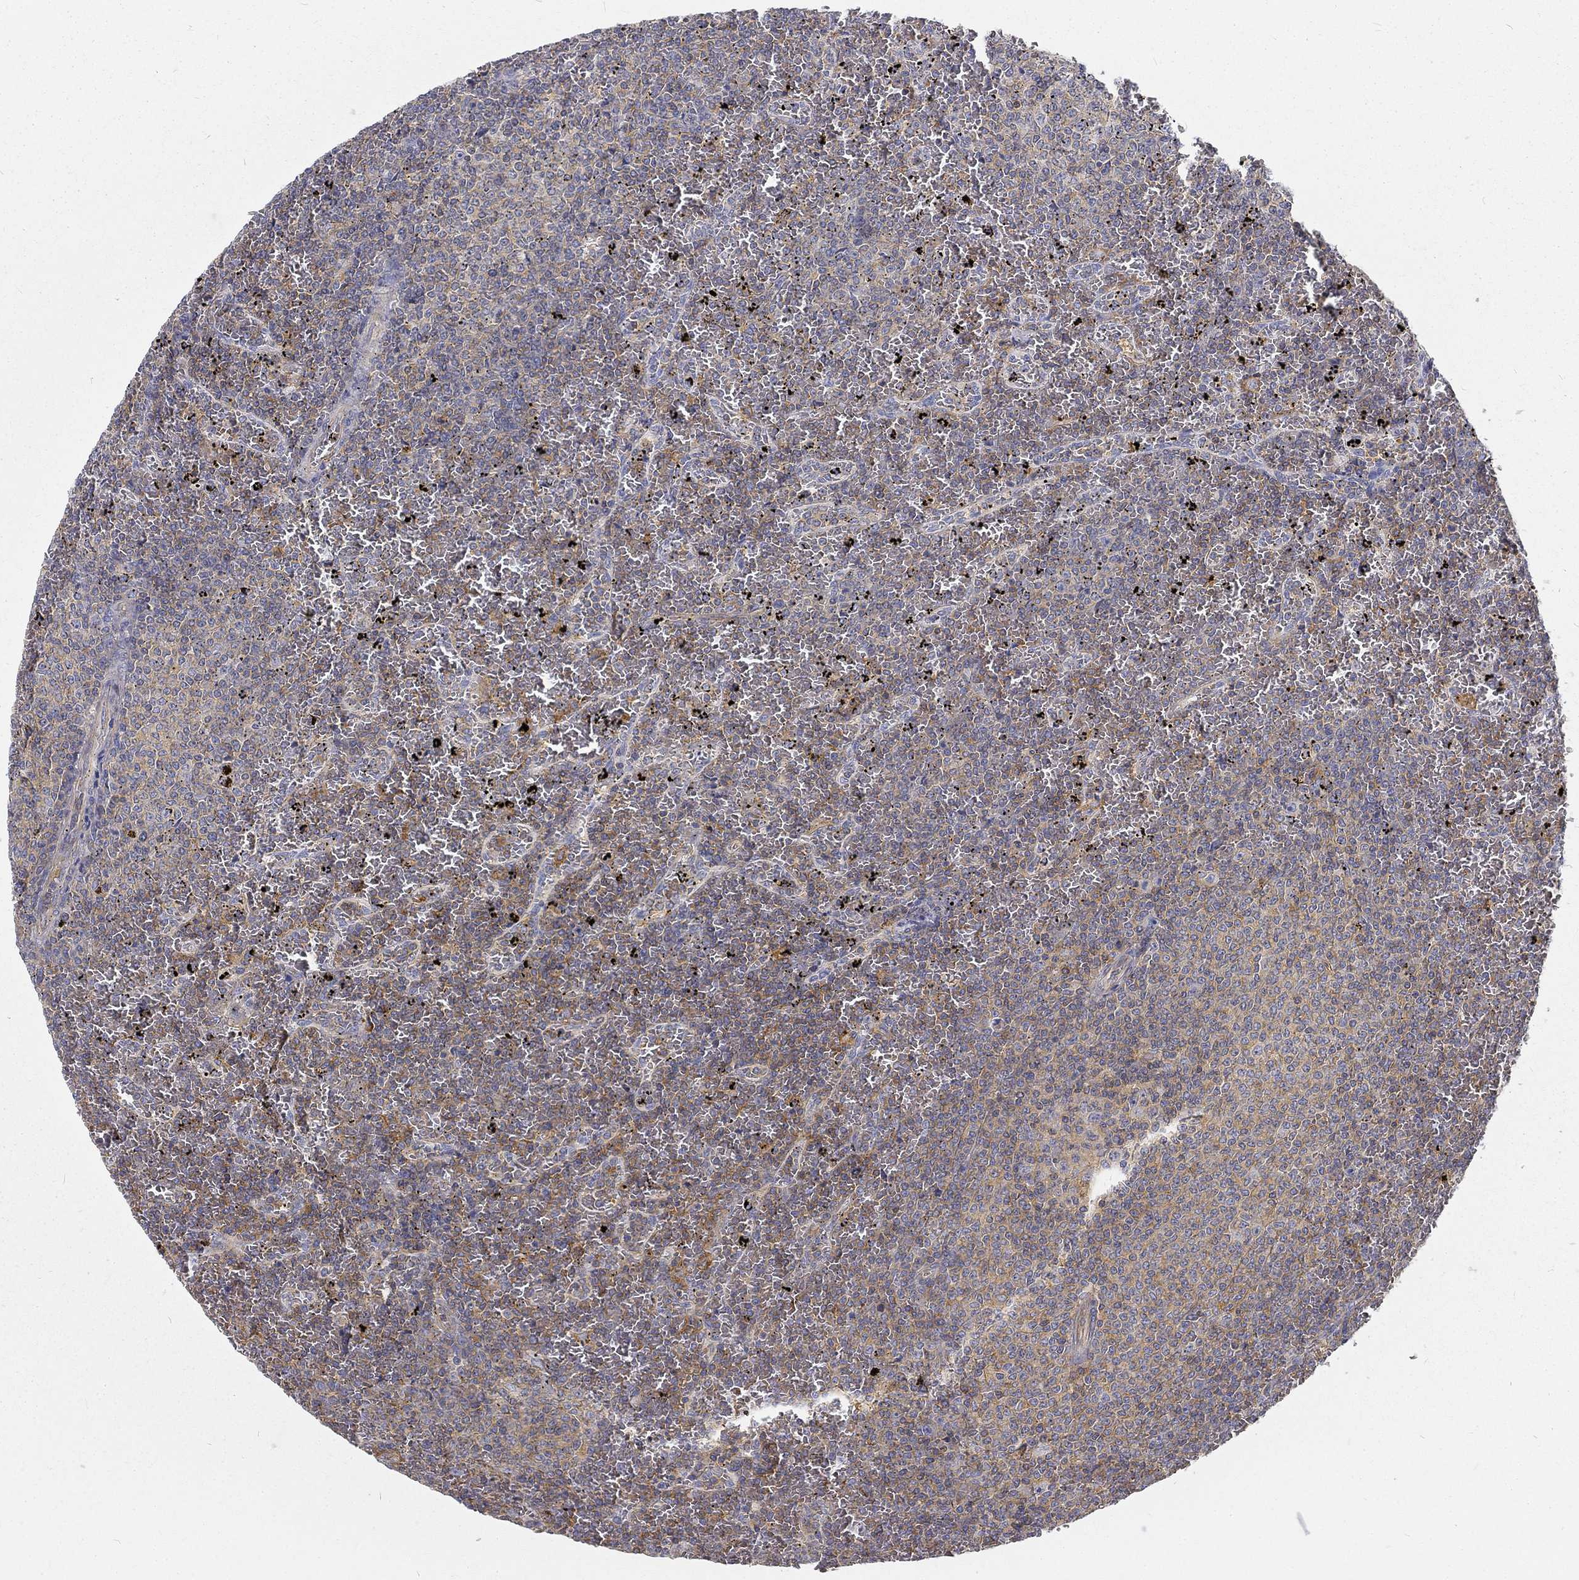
{"staining": {"intensity": "moderate", "quantity": "<25%", "location": "cytoplasmic/membranous"}, "tissue": "lymphoma", "cell_type": "Tumor cells", "image_type": "cancer", "snomed": [{"axis": "morphology", "description": "Malignant lymphoma, non-Hodgkin's type, Low grade"}, {"axis": "topography", "description": "Spleen"}], "caption": "High-magnification brightfield microscopy of lymphoma stained with DAB (3,3'-diaminobenzidine) (brown) and counterstained with hematoxylin (blue). tumor cells exhibit moderate cytoplasmic/membranous positivity is appreciated in about<25% of cells.", "gene": "MTMR11", "patient": {"sex": "female", "age": 77}}